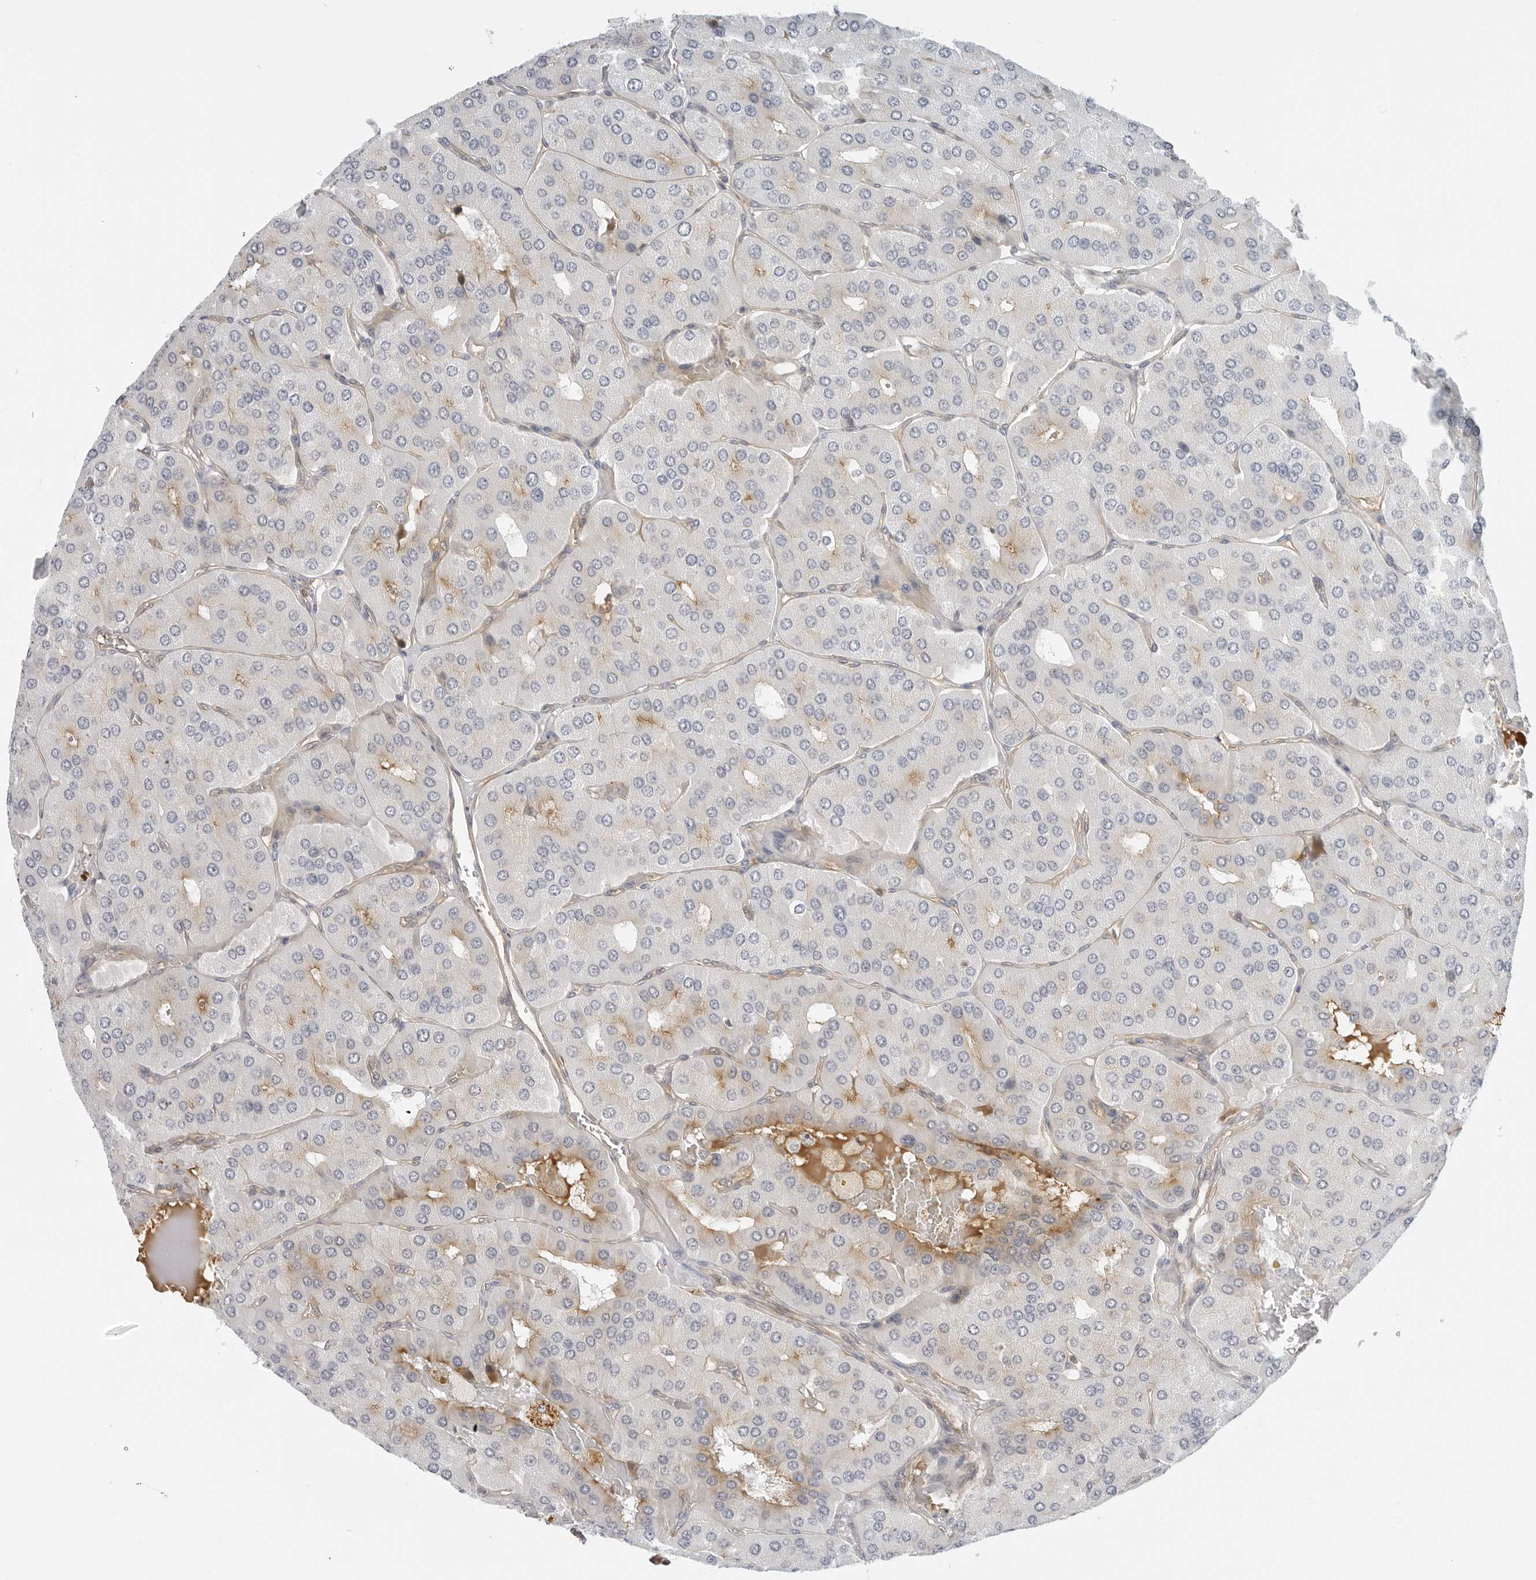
{"staining": {"intensity": "moderate", "quantity": "<25%", "location": "cytoplasmic/membranous"}, "tissue": "parathyroid gland", "cell_type": "Glandular cells", "image_type": "normal", "snomed": [{"axis": "morphology", "description": "Normal tissue, NOS"}, {"axis": "morphology", "description": "Adenoma, NOS"}, {"axis": "topography", "description": "Parathyroid gland"}], "caption": "Parathyroid gland stained with DAB (3,3'-diaminobenzidine) immunohistochemistry (IHC) exhibits low levels of moderate cytoplasmic/membranous positivity in about <25% of glandular cells.", "gene": "SUGCT", "patient": {"sex": "female", "age": 86}}